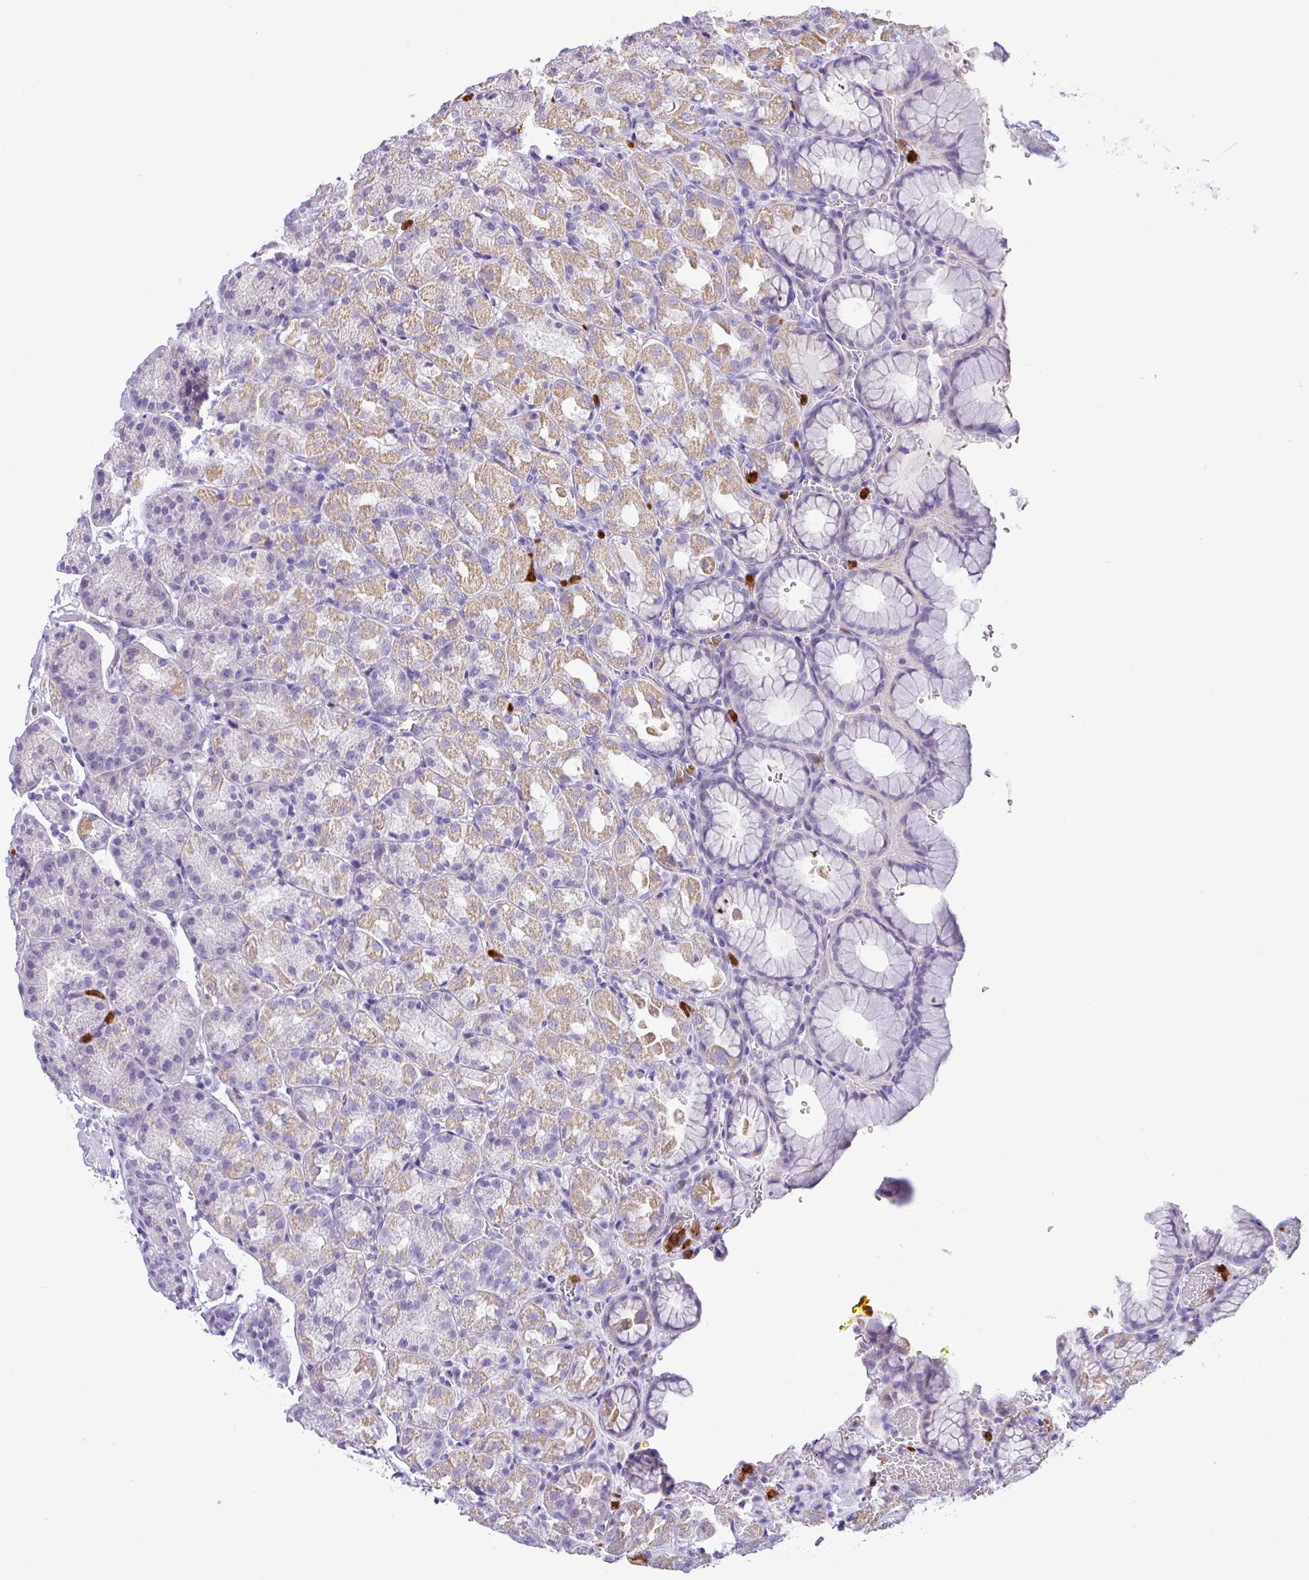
{"staining": {"intensity": "weak", "quantity": "25%-75%", "location": "cytoplasmic/membranous"}, "tissue": "stomach", "cell_type": "Glandular cells", "image_type": "normal", "snomed": [{"axis": "morphology", "description": "Normal tissue, NOS"}, {"axis": "topography", "description": "Stomach, upper"}], "caption": "This is an image of IHC staining of benign stomach, which shows weak positivity in the cytoplasmic/membranous of glandular cells.", "gene": "SH2D3C", "patient": {"sex": "female", "age": 81}}